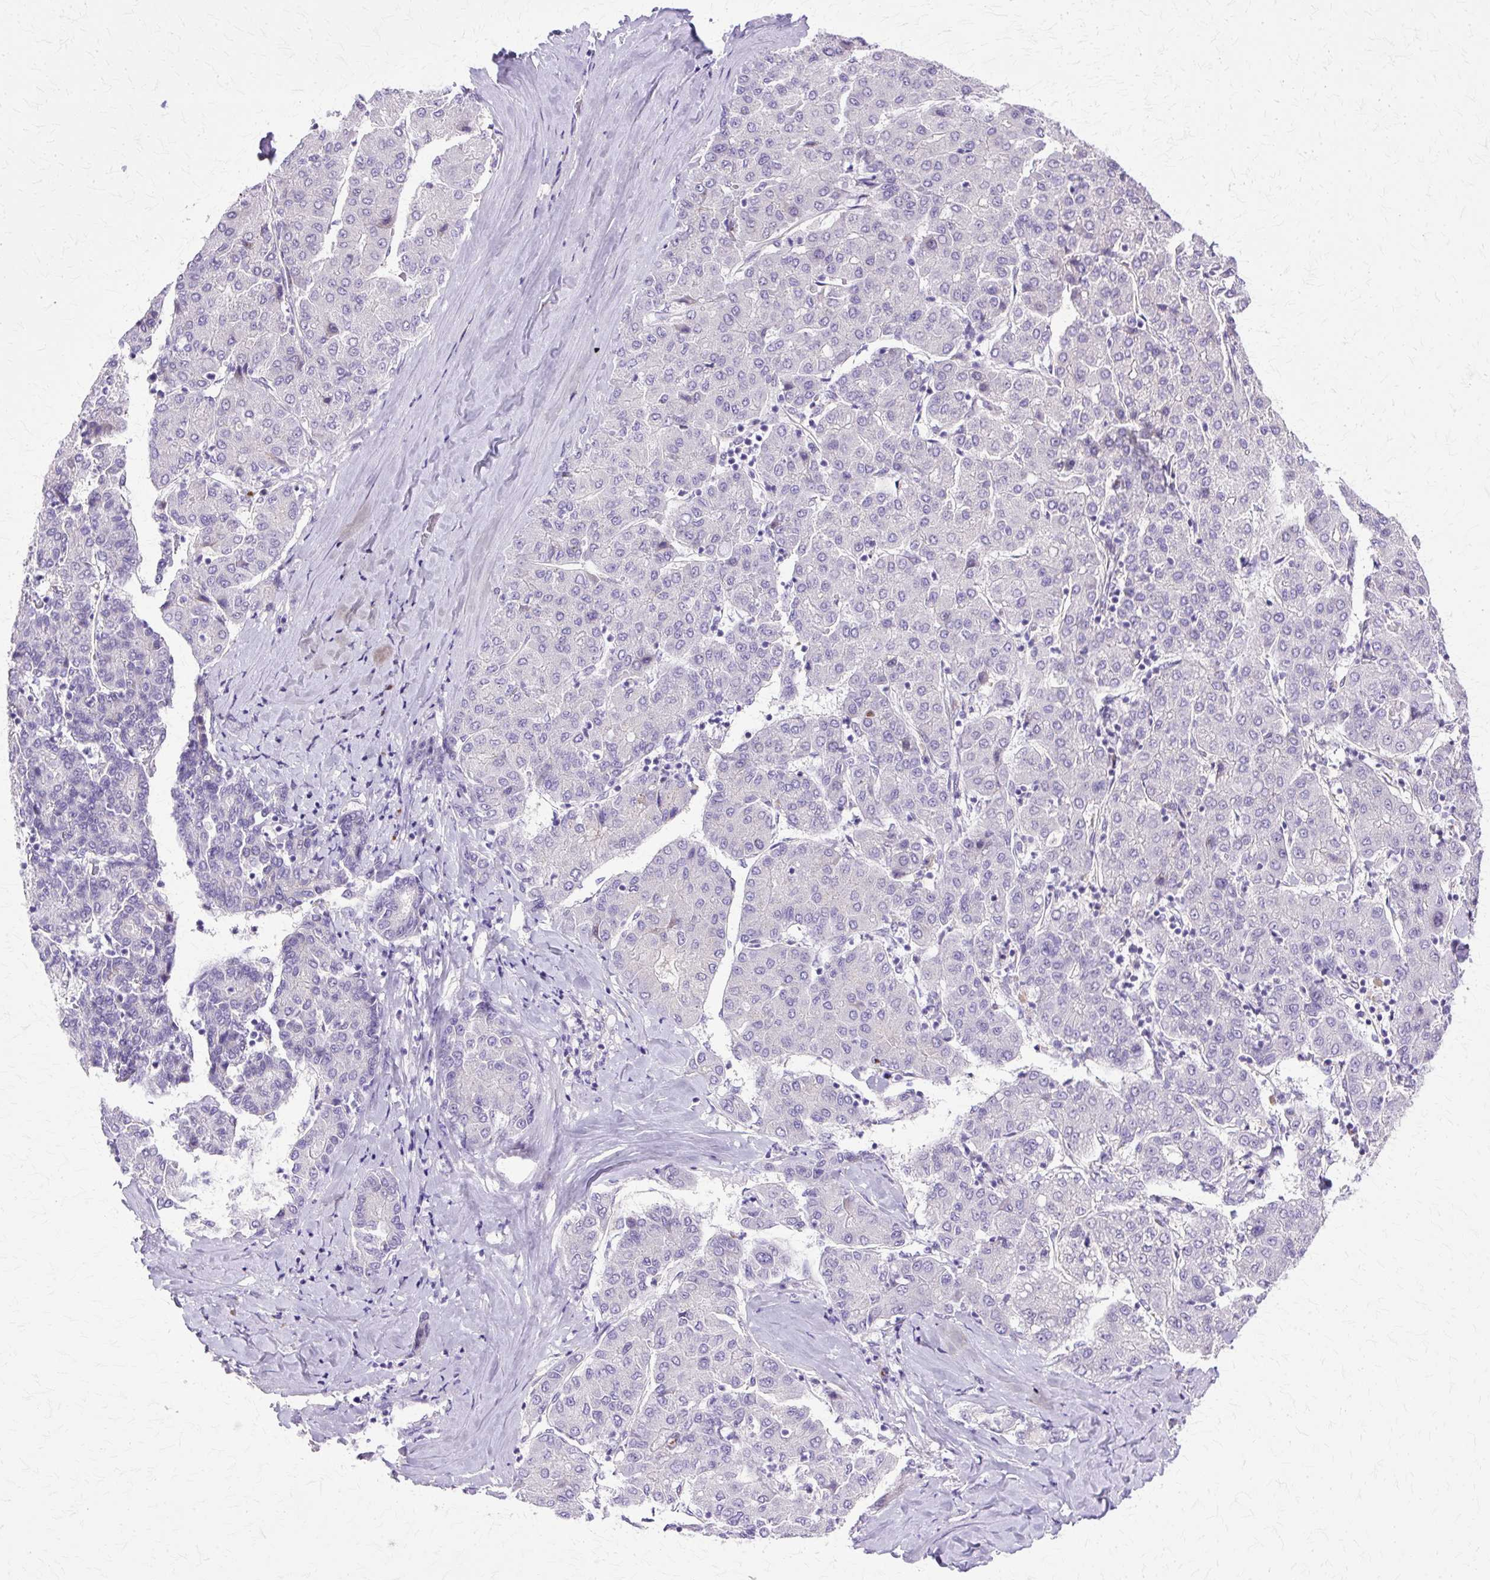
{"staining": {"intensity": "negative", "quantity": "none", "location": "none"}, "tissue": "liver cancer", "cell_type": "Tumor cells", "image_type": "cancer", "snomed": [{"axis": "morphology", "description": "Carcinoma, Hepatocellular, NOS"}, {"axis": "topography", "description": "Liver"}], "caption": "The IHC photomicrograph has no significant expression in tumor cells of hepatocellular carcinoma (liver) tissue.", "gene": "TBC1D3G", "patient": {"sex": "male", "age": 65}}